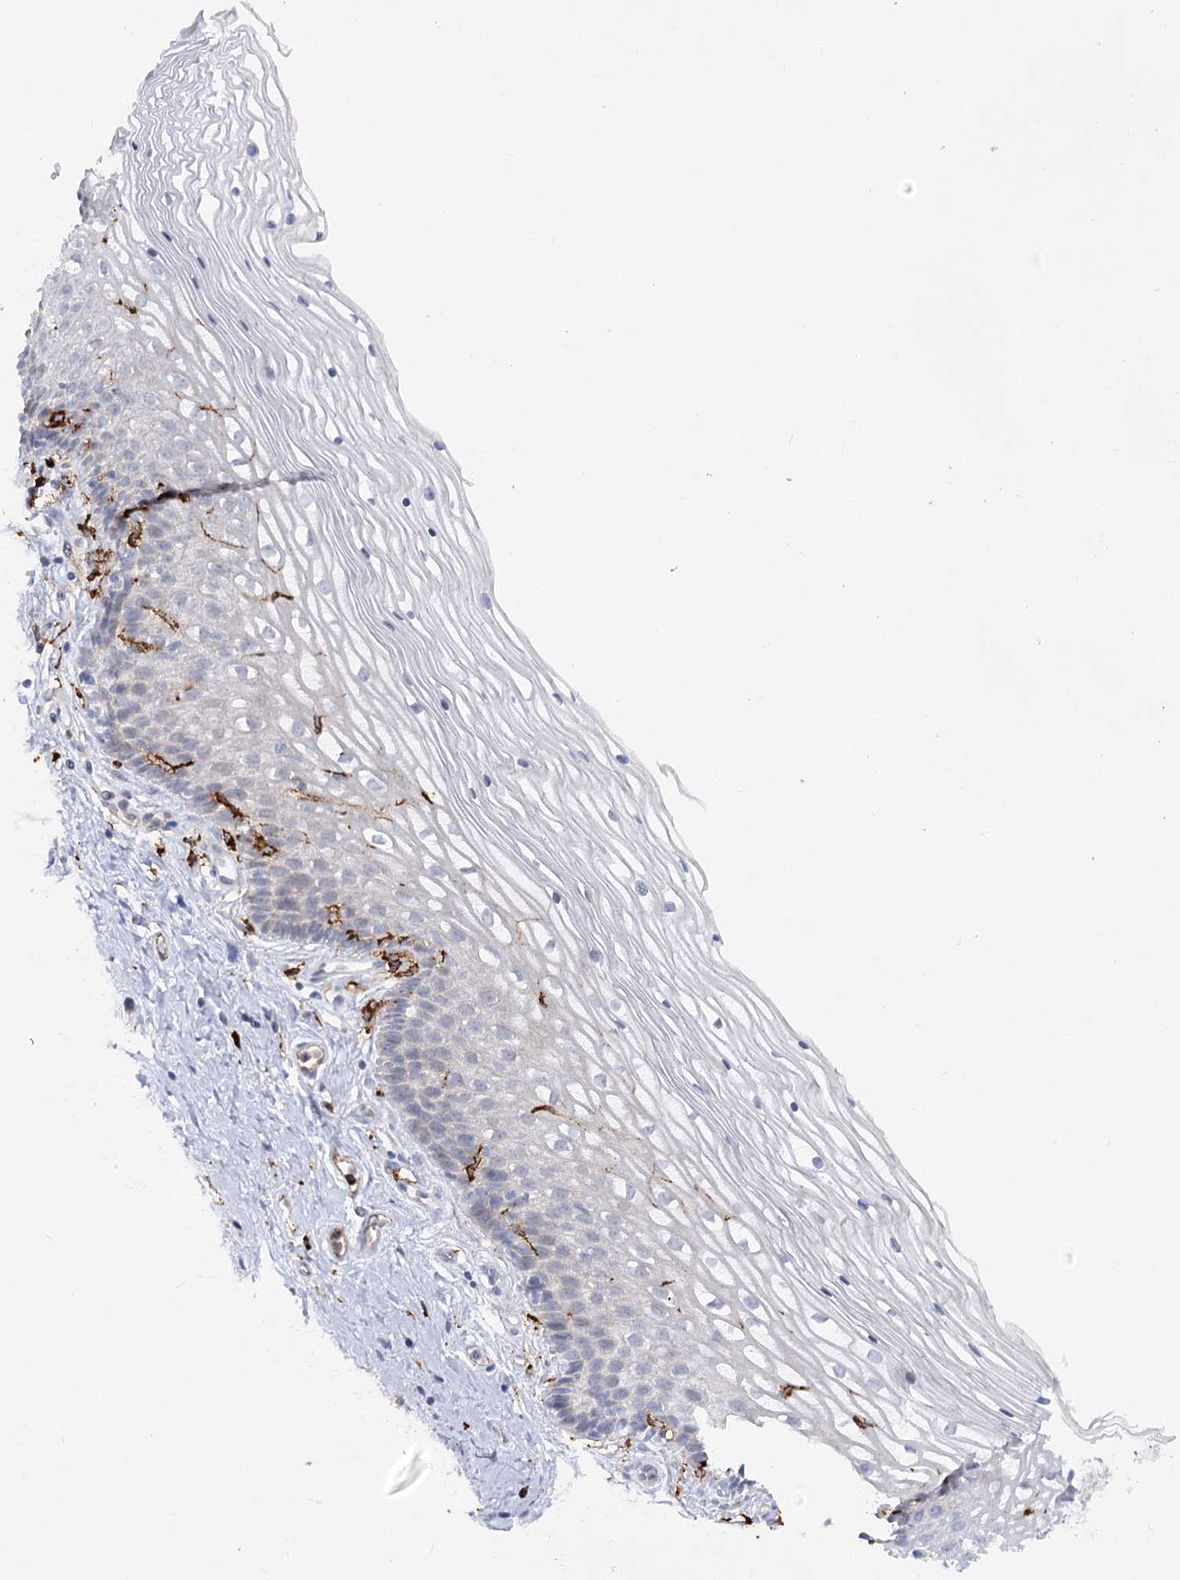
{"staining": {"intensity": "moderate", "quantity": "25%-75%", "location": "cytoplasmic/membranous"}, "tissue": "cervix", "cell_type": "Glandular cells", "image_type": "normal", "snomed": [{"axis": "morphology", "description": "Normal tissue, NOS"}, {"axis": "topography", "description": "Cervix"}], "caption": "Cervix stained with immunohistochemistry demonstrates moderate cytoplasmic/membranous positivity in approximately 25%-75% of glandular cells.", "gene": "PIWIL4", "patient": {"sex": "female", "age": 33}}